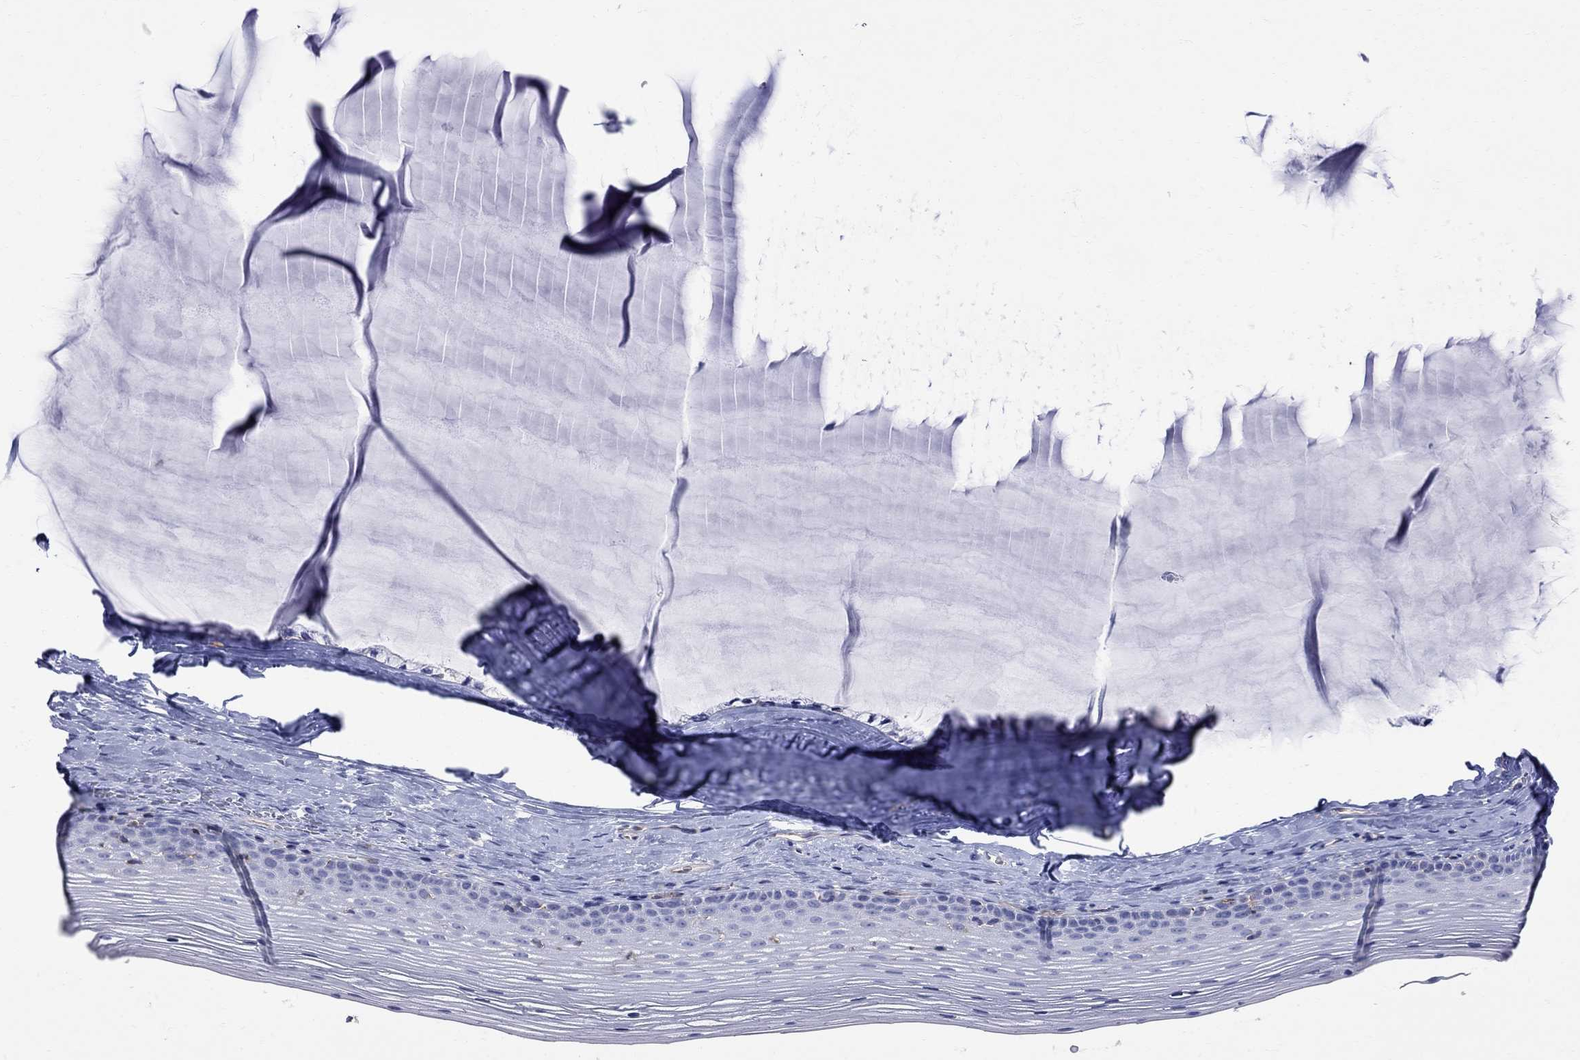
{"staining": {"intensity": "negative", "quantity": "none", "location": "none"}, "tissue": "cervix", "cell_type": "Glandular cells", "image_type": "normal", "snomed": [{"axis": "morphology", "description": "Normal tissue, NOS"}, {"axis": "topography", "description": "Cervix"}], "caption": "Photomicrograph shows no significant protein expression in glandular cells of benign cervix.", "gene": "ABI3", "patient": {"sex": "female", "age": 40}}